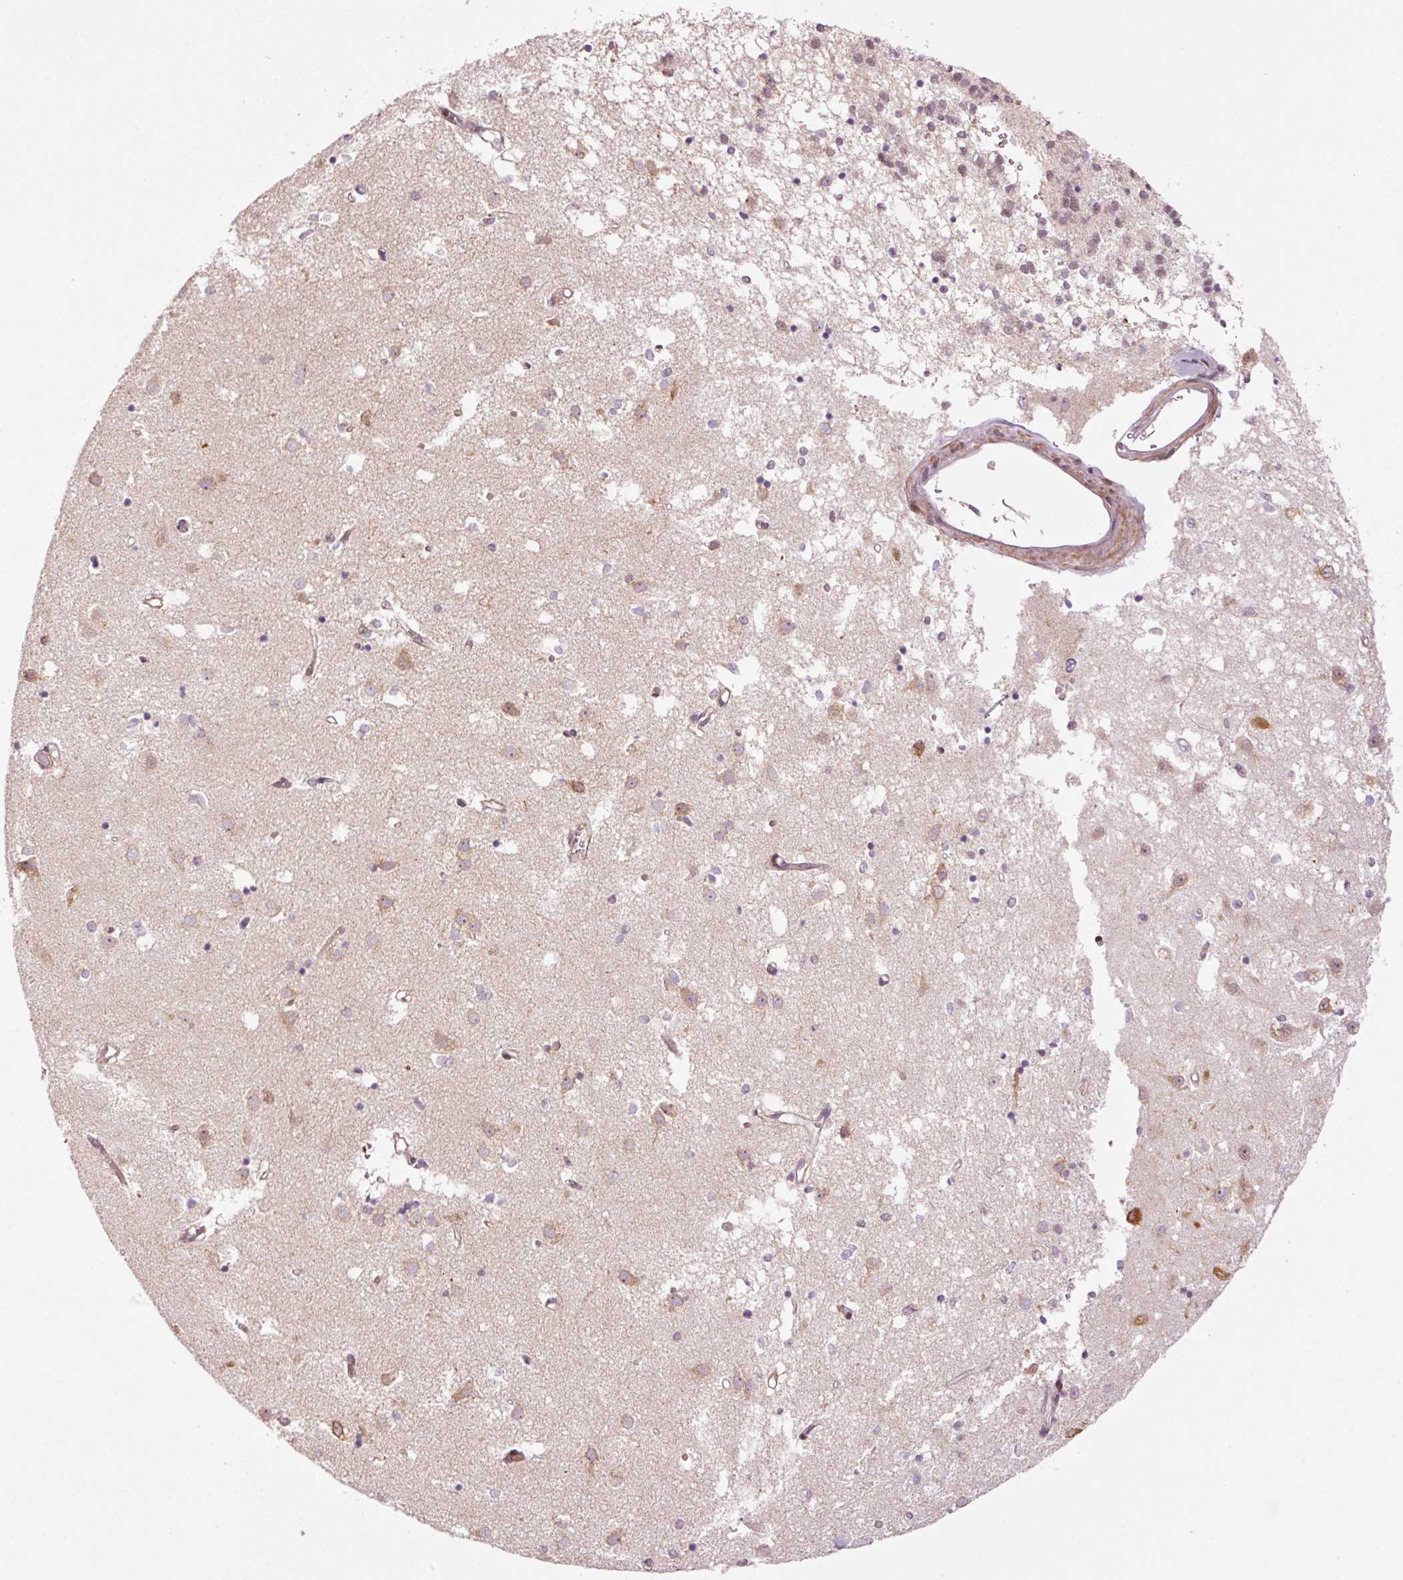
{"staining": {"intensity": "moderate", "quantity": "25%-75%", "location": "nuclear"}, "tissue": "caudate", "cell_type": "Glial cells", "image_type": "normal", "snomed": [{"axis": "morphology", "description": "Normal tissue, NOS"}, {"axis": "topography", "description": "Lateral ventricle wall"}], "caption": "This histopathology image exhibits benign caudate stained with immunohistochemistry (IHC) to label a protein in brown. The nuclear of glial cells show moderate positivity for the protein. Nuclei are counter-stained blue.", "gene": "ANKRD20A1", "patient": {"sex": "male", "age": 70}}